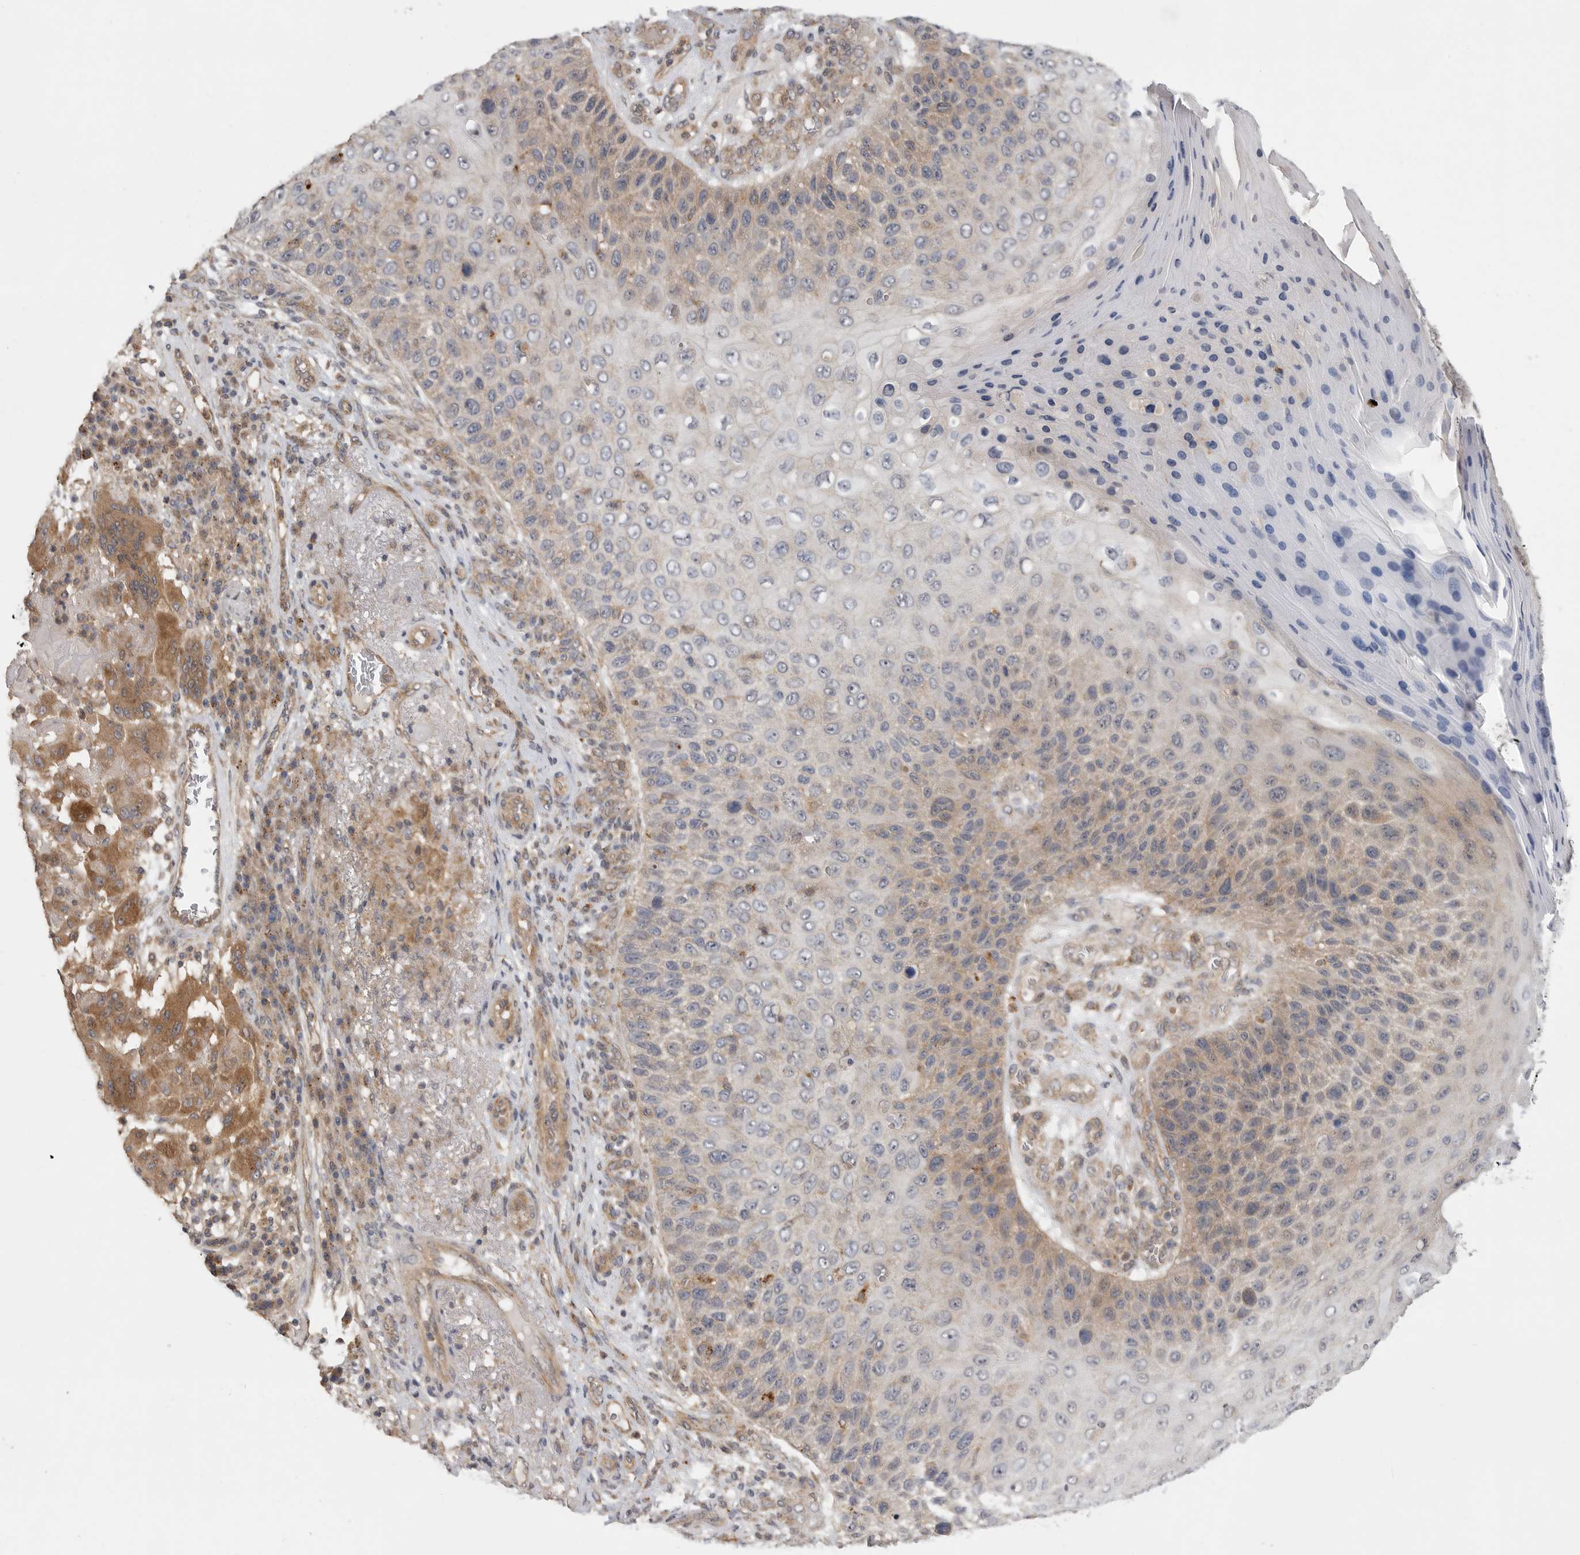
{"staining": {"intensity": "weak", "quantity": "25%-75%", "location": "cytoplasmic/membranous"}, "tissue": "skin cancer", "cell_type": "Tumor cells", "image_type": "cancer", "snomed": [{"axis": "morphology", "description": "Squamous cell carcinoma, NOS"}, {"axis": "topography", "description": "Skin"}], "caption": "An image of skin cancer stained for a protein shows weak cytoplasmic/membranous brown staining in tumor cells.", "gene": "ZNF232", "patient": {"sex": "female", "age": 88}}